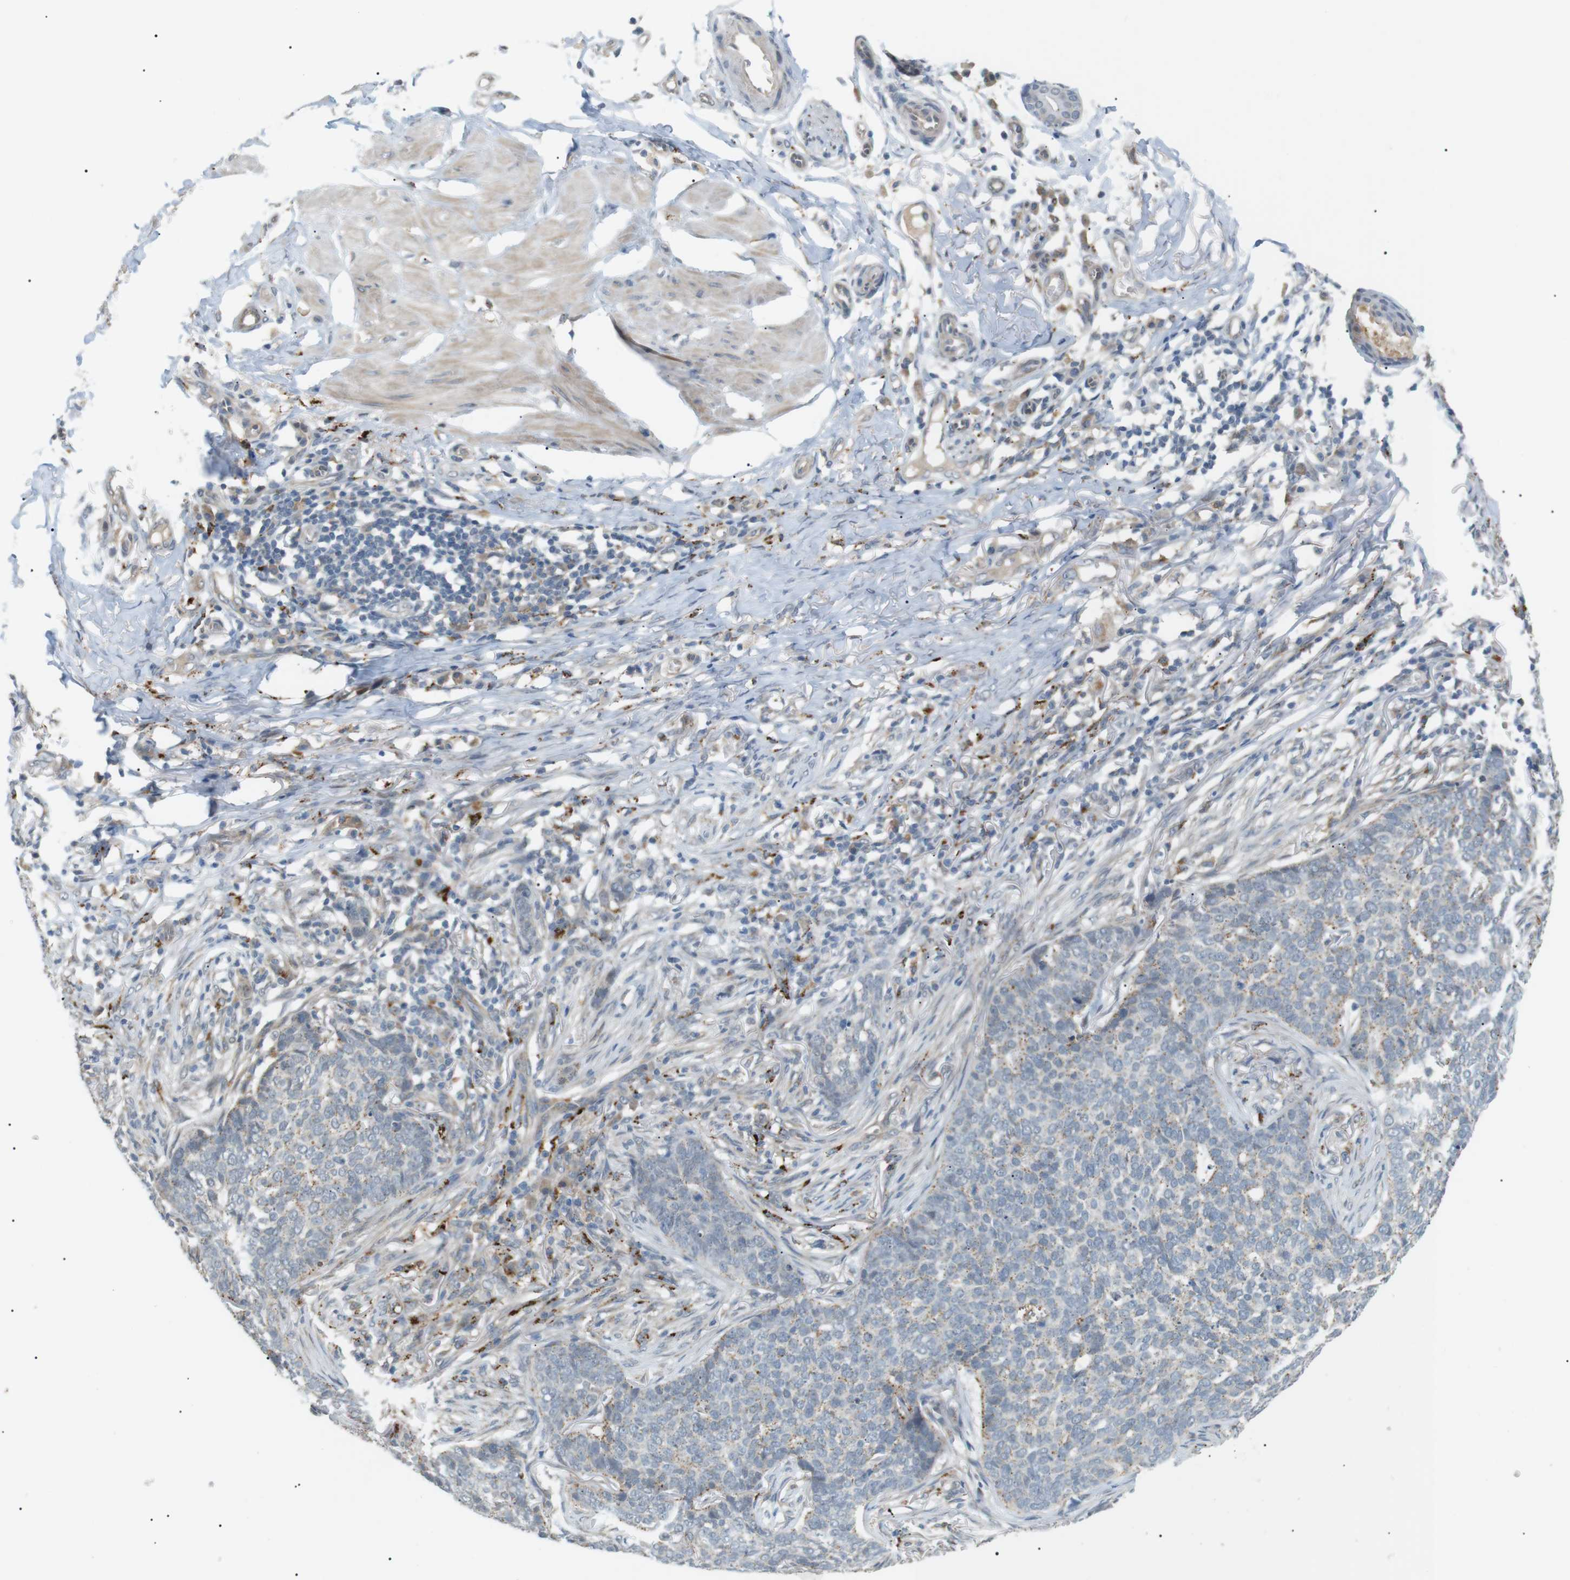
{"staining": {"intensity": "weak", "quantity": "<25%", "location": "cytoplasmic/membranous"}, "tissue": "skin cancer", "cell_type": "Tumor cells", "image_type": "cancer", "snomed": [{"axis": "morphology", "description": "Basal cell carcinoma"}, {"axis": "topography", "description": "Skin"}], "caption": "Micrograph shows no significant protein expression in tumor cells of basal cell carcinoma (skin).", "gene": "B4GALNT2", "patient": {"sex": "male", "age": 85}}